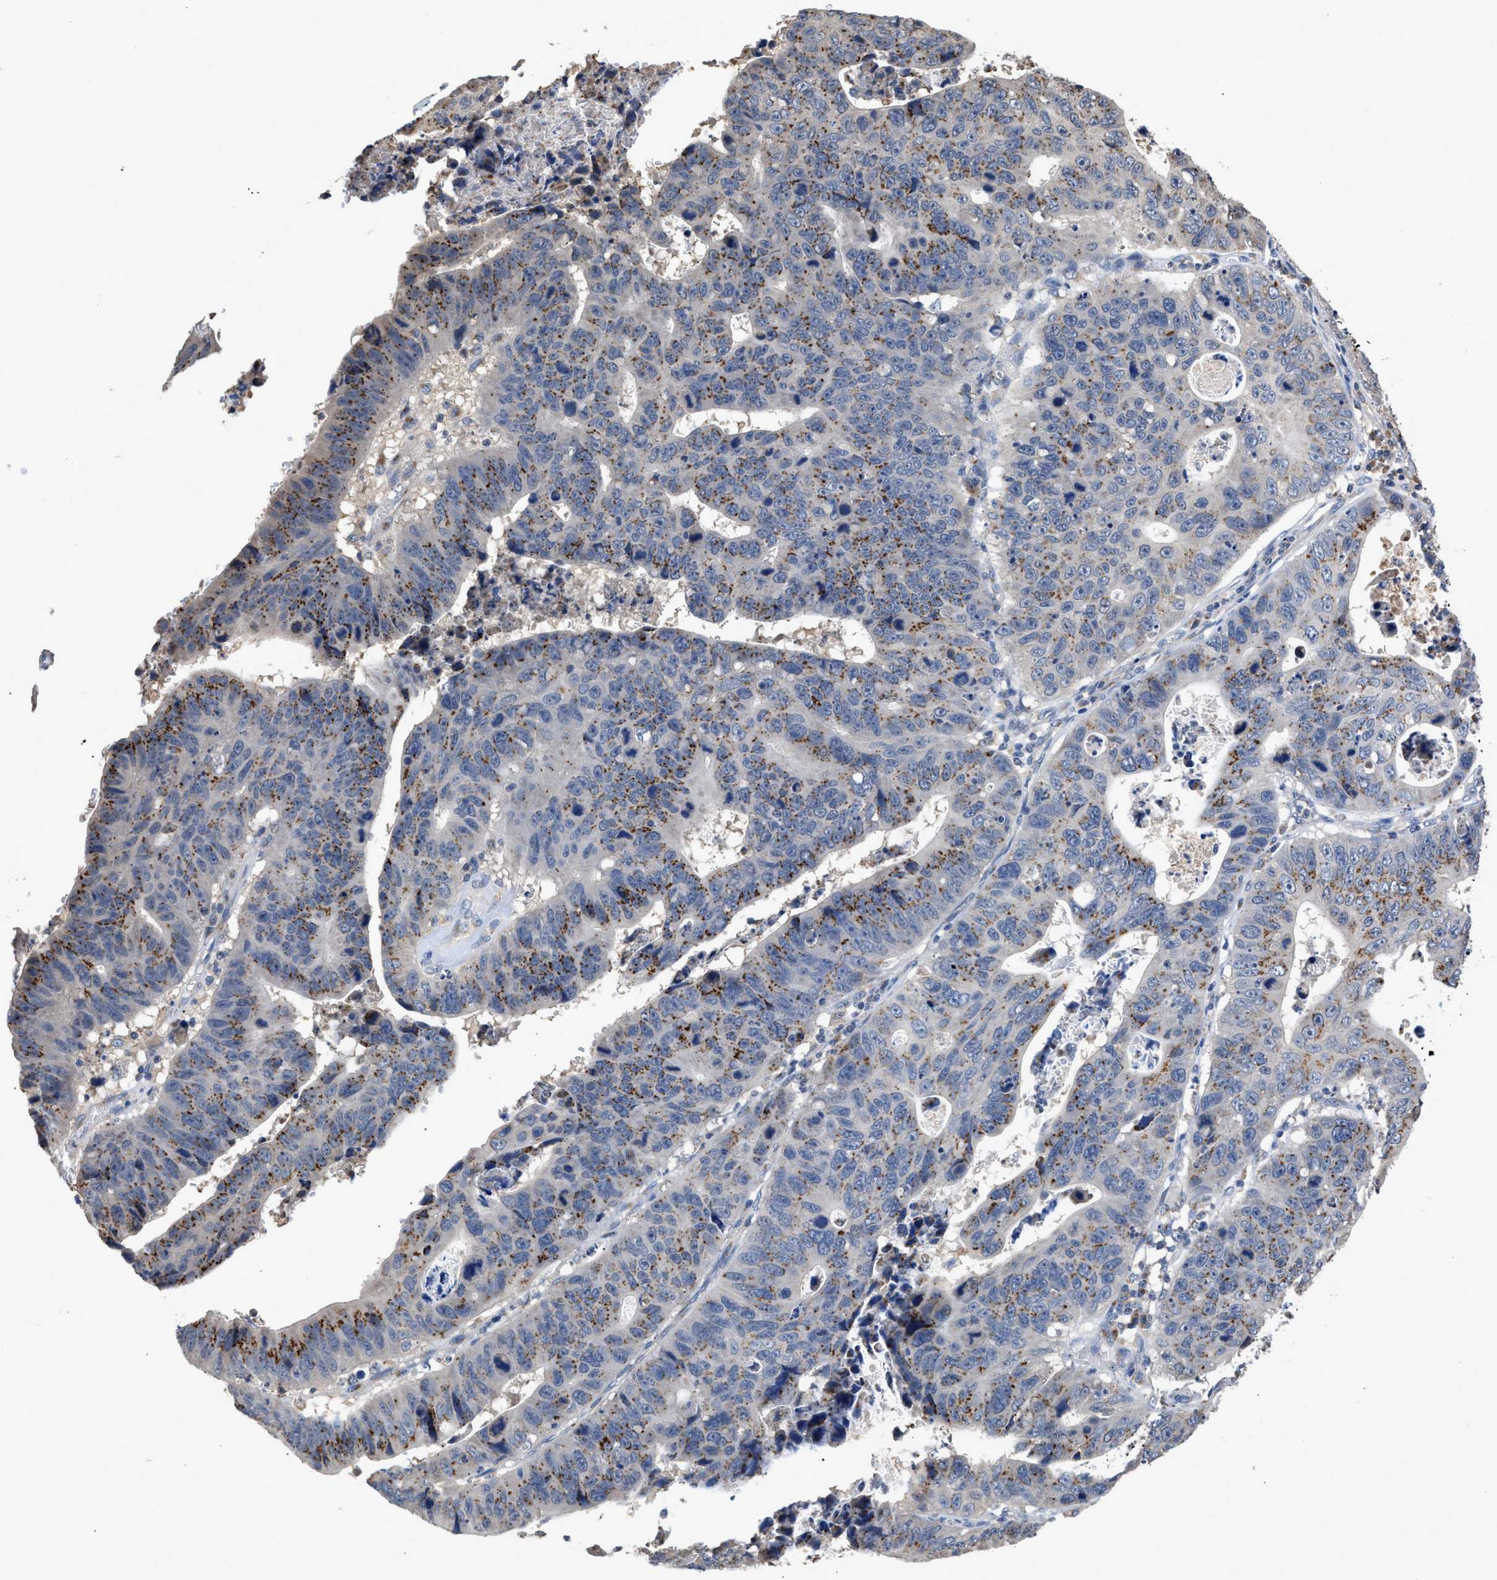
{"staining": {"intensity": "moderate", "quantity": "25%-75%", "location": "cytoplasmic/membranous"}, "tissue": "stomach cancer", "cell_type": "Tumor cells", "image_type": "cancer", "snomed": [{"axis": "morphology", "description": "Adenocarcinoma, NOS"}, {"axis": "topography", "description": "Stomach"}], "caption": "Protein staining reveals moderate cytoplasmic/membranous staining in approximately 25%-75% of tumor cells in stomach cancer (adenocarcinoma). Nuclei are stained in blue.", "gene": "SIK2", "patient": {"sex": "male", "age": 59}}